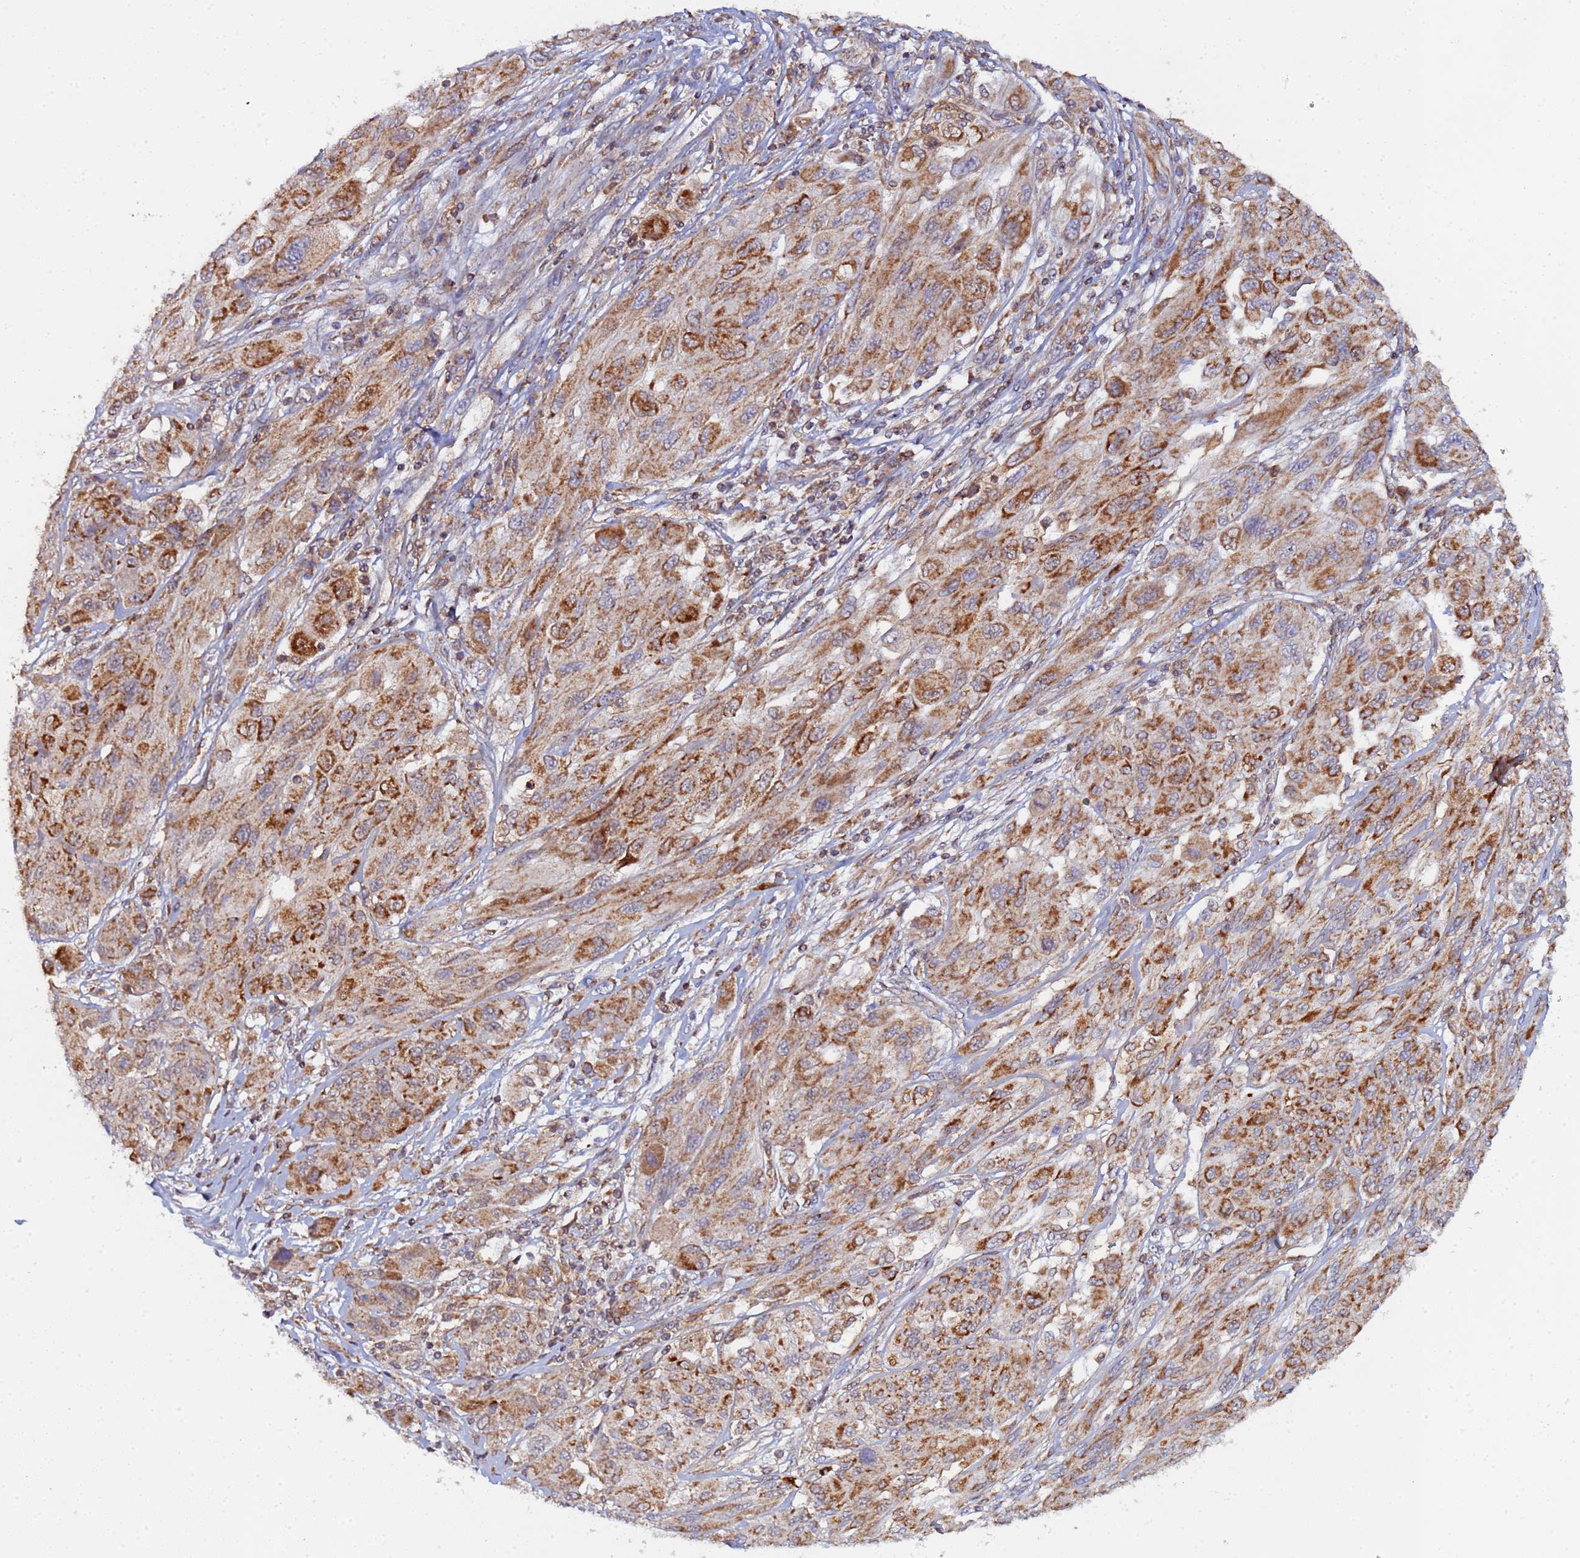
{"staining": {"intensity": "moderate", "quantity": ">75%", "location": "cytoplasmic/membranous"}, "tissue": "melanoma", "cell_type": "Tumor cells", "image_type": "cancer", "snomed": [{"axis": "morphology", "description": "Malignant melanoma, NOS"}, {"axis": "topography", "description": "Skin"}], "caption": "Moderate cytoplasmic/membranous protein expression is identified in approximately >75% of tumor cells in melanoma.", "gene": "CCDC127", "patient": {"sex": "female", "age": 91}}